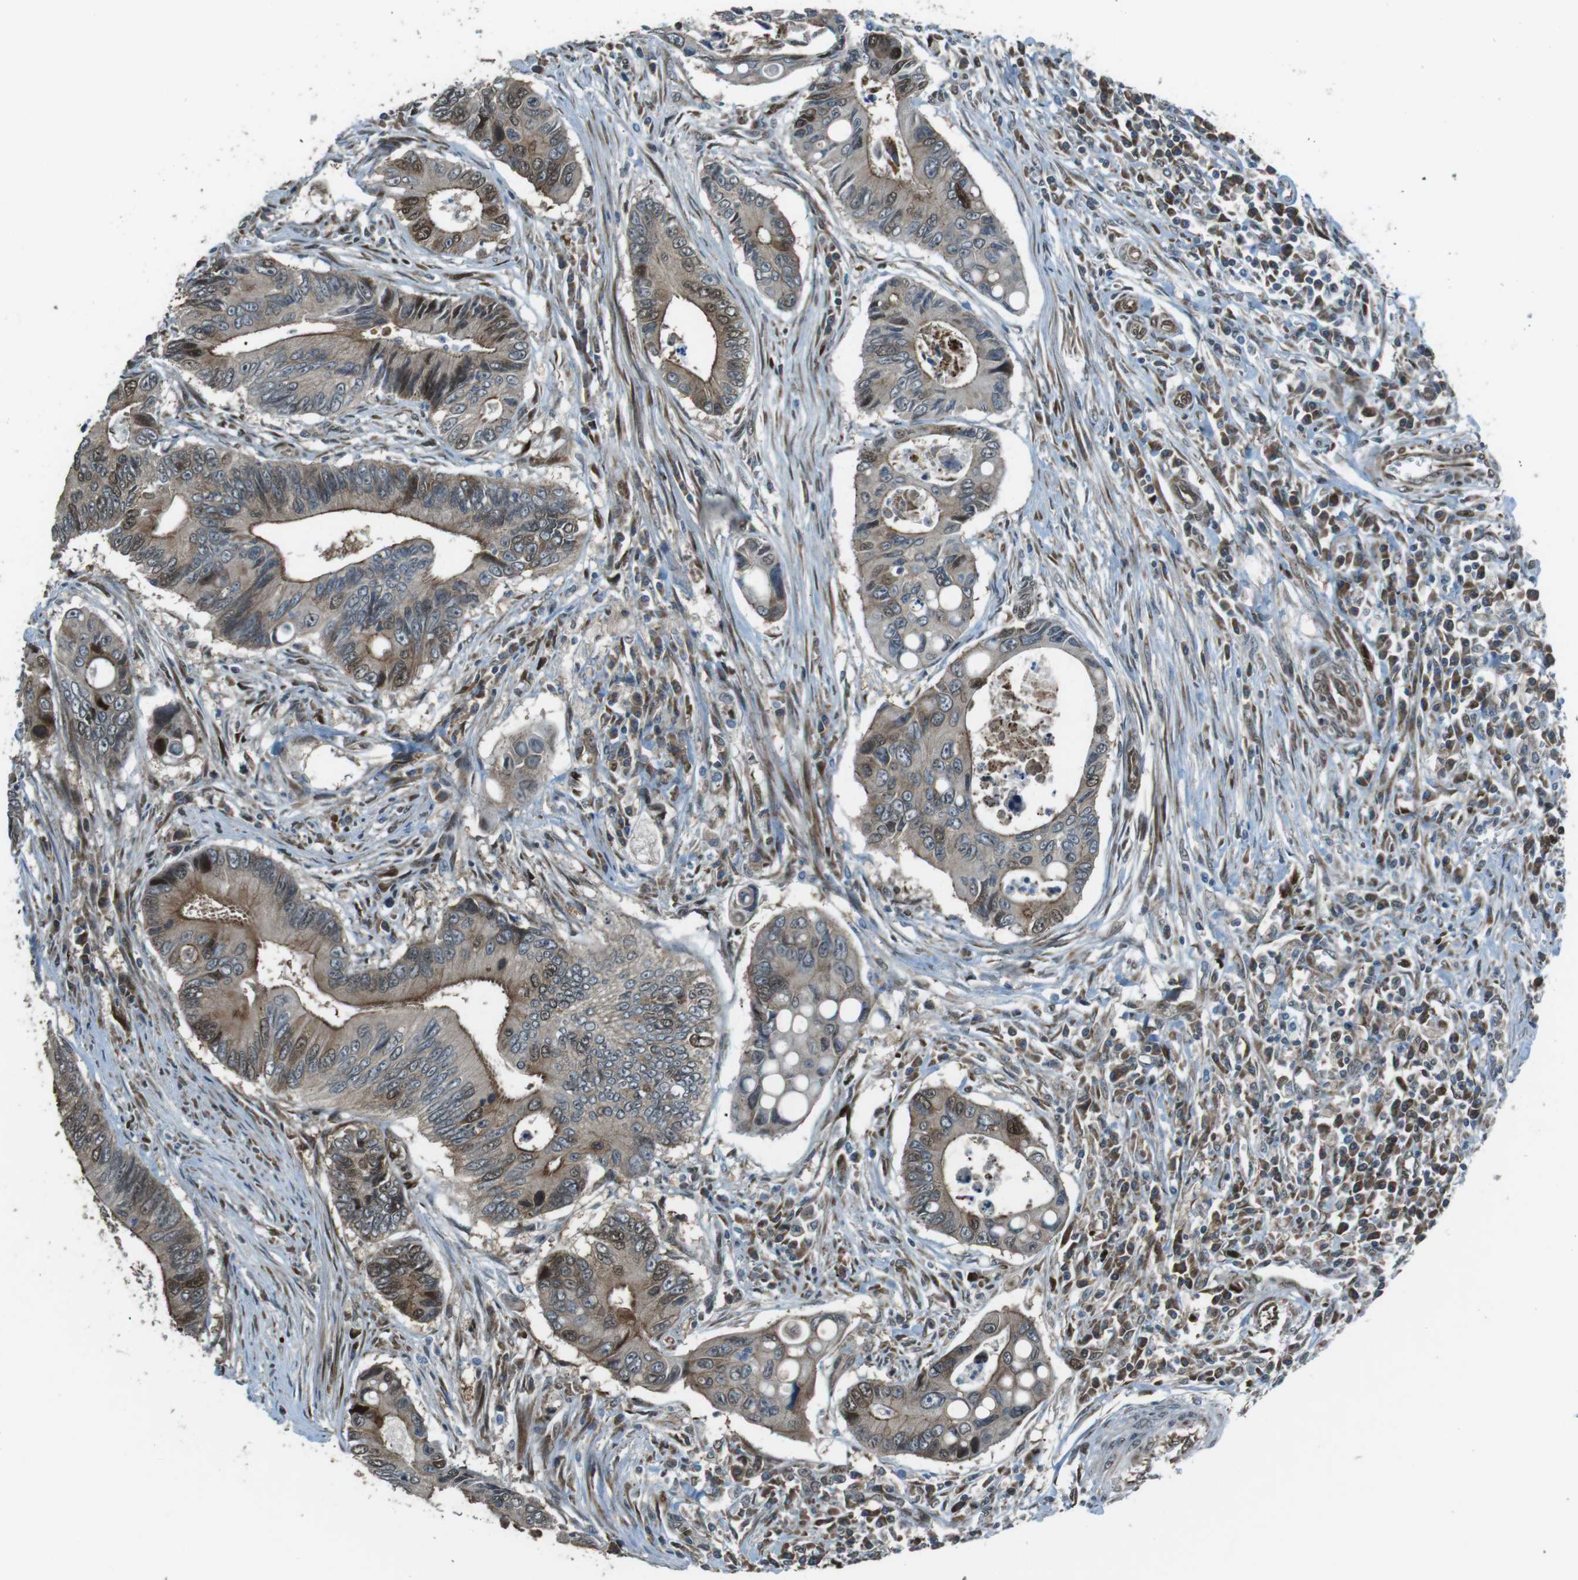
{"staining": {"intensity": "moderate", "quantity": ">75%", "location": "cytoplasmic/membranous,nuclear"}, "tissue": "colorectal cancer", "cell_type": "Tumor cells", "image_type": "cancer", "snomed": [{"axis": "morphology", "description": "Inflammation, NOS"}, {"axis": "morphology", "description": "Adenocarcinoma, NOS"}, {"axis": "topography", "description": "Colon"}], "caption": "Protein staining shows moderate cytoplasmic/membranous and nuclear expression in approximately >75% of tumor cells in adenocarcinoma (colorectal).", "gene": "ZNF330", "patient": {"sex": "male", "age": 72}}